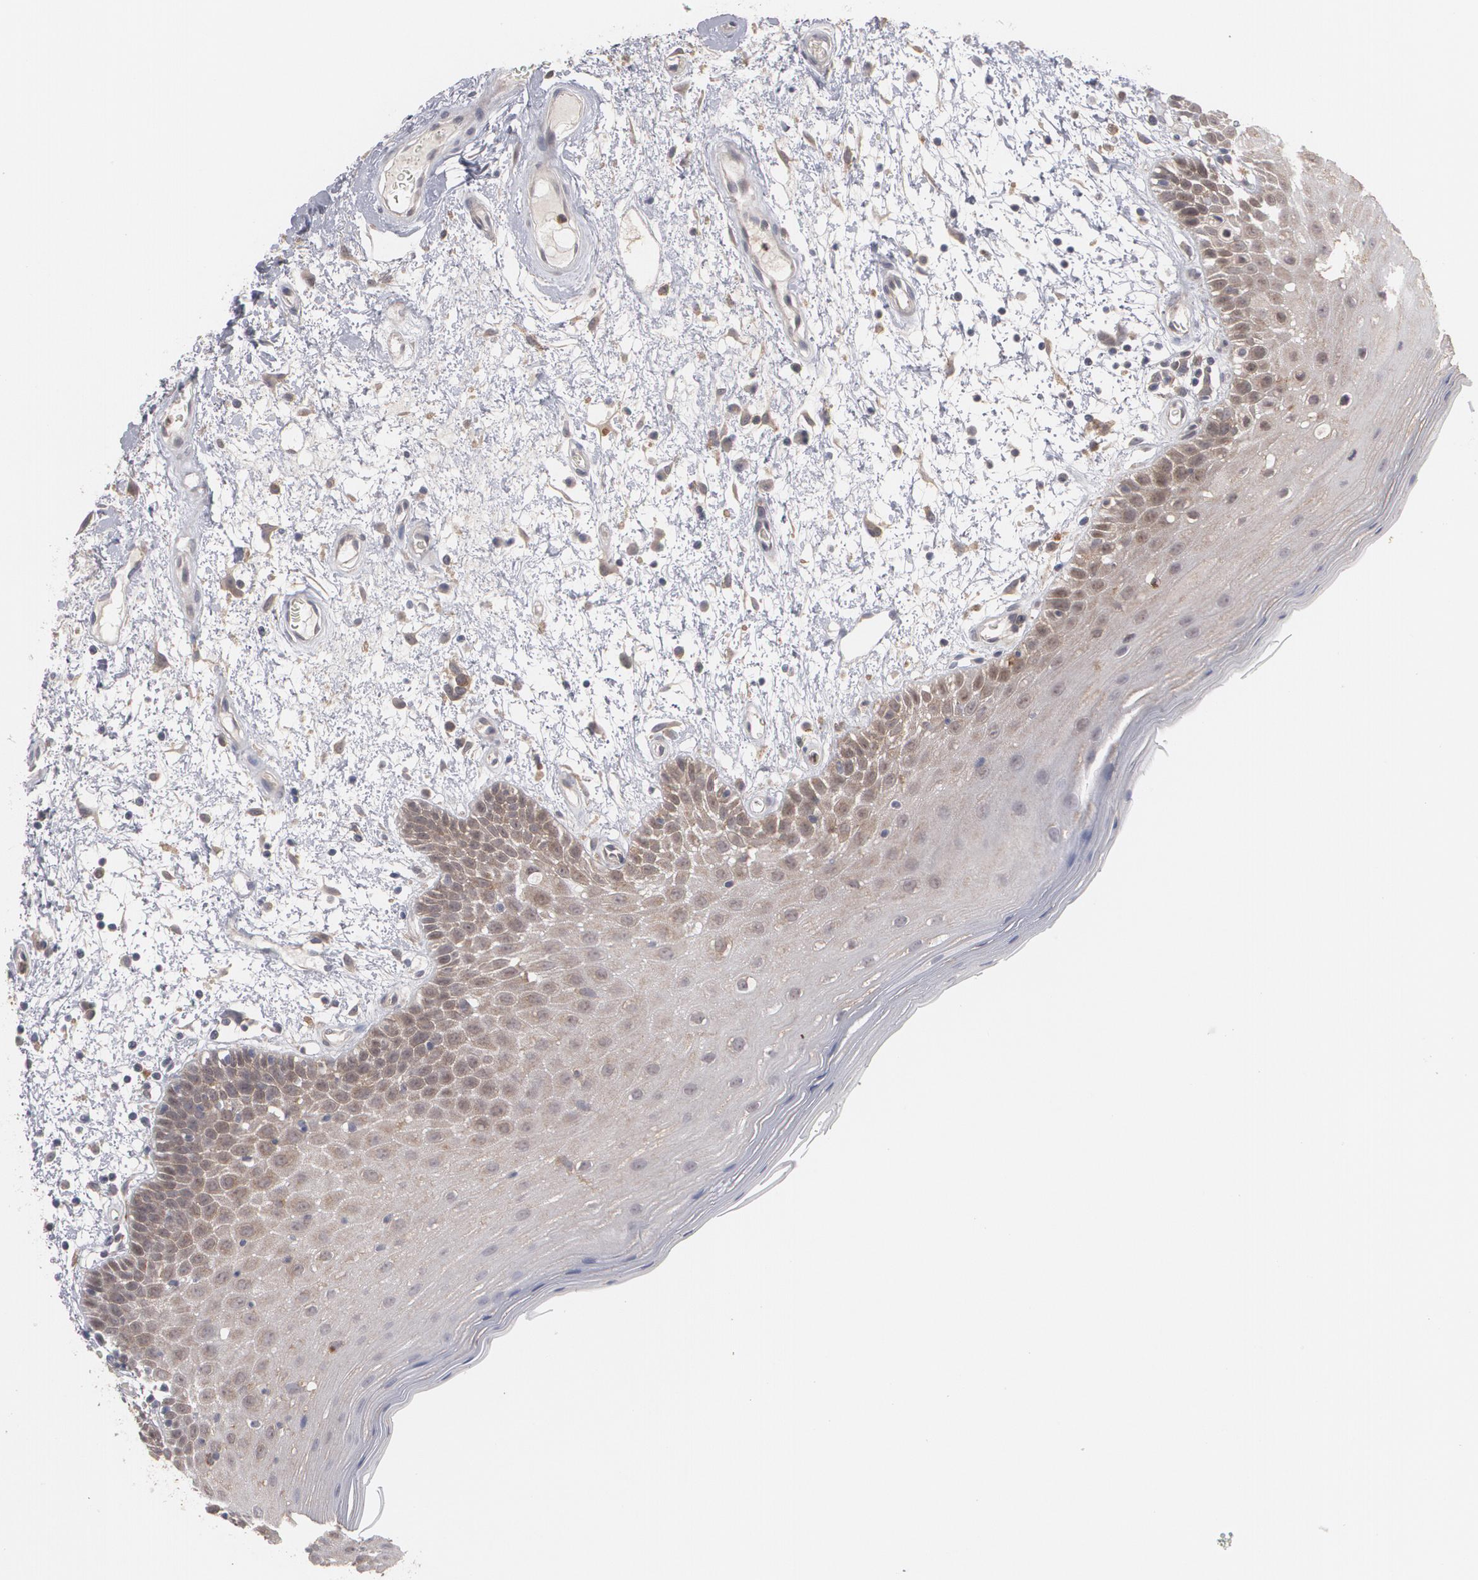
{"staining": {"intensity": "moderate", "quantity": "25%-75%", "location": "cytoplasmic/membranous"}, "tissue": "oral mucosa", "cell_type": "Squamous epithelial cells", "image_type": "normal", "snomed": [{"axis": "morphology", "description": "Normal tissue, NOS"}, {"axis": "morphology", "description": "Squamous cell carcinoma, NOS"}, {"axis": "topography", "description": "Skeletal muscle"}, {"axis": "topography", "description": "Oral tissue"}, {"axis": "topography", "description": "Head-Neck"}], "caption": "Unremarkable oral mucosa was stained to show a protein in brown. There is medium levels of moderate cytoplasmic/membranous positivity in approximately 25%-75% of squamous epithelial cells.", "gene": "HTT", "patient": {"sex": "male", "age": 71}}